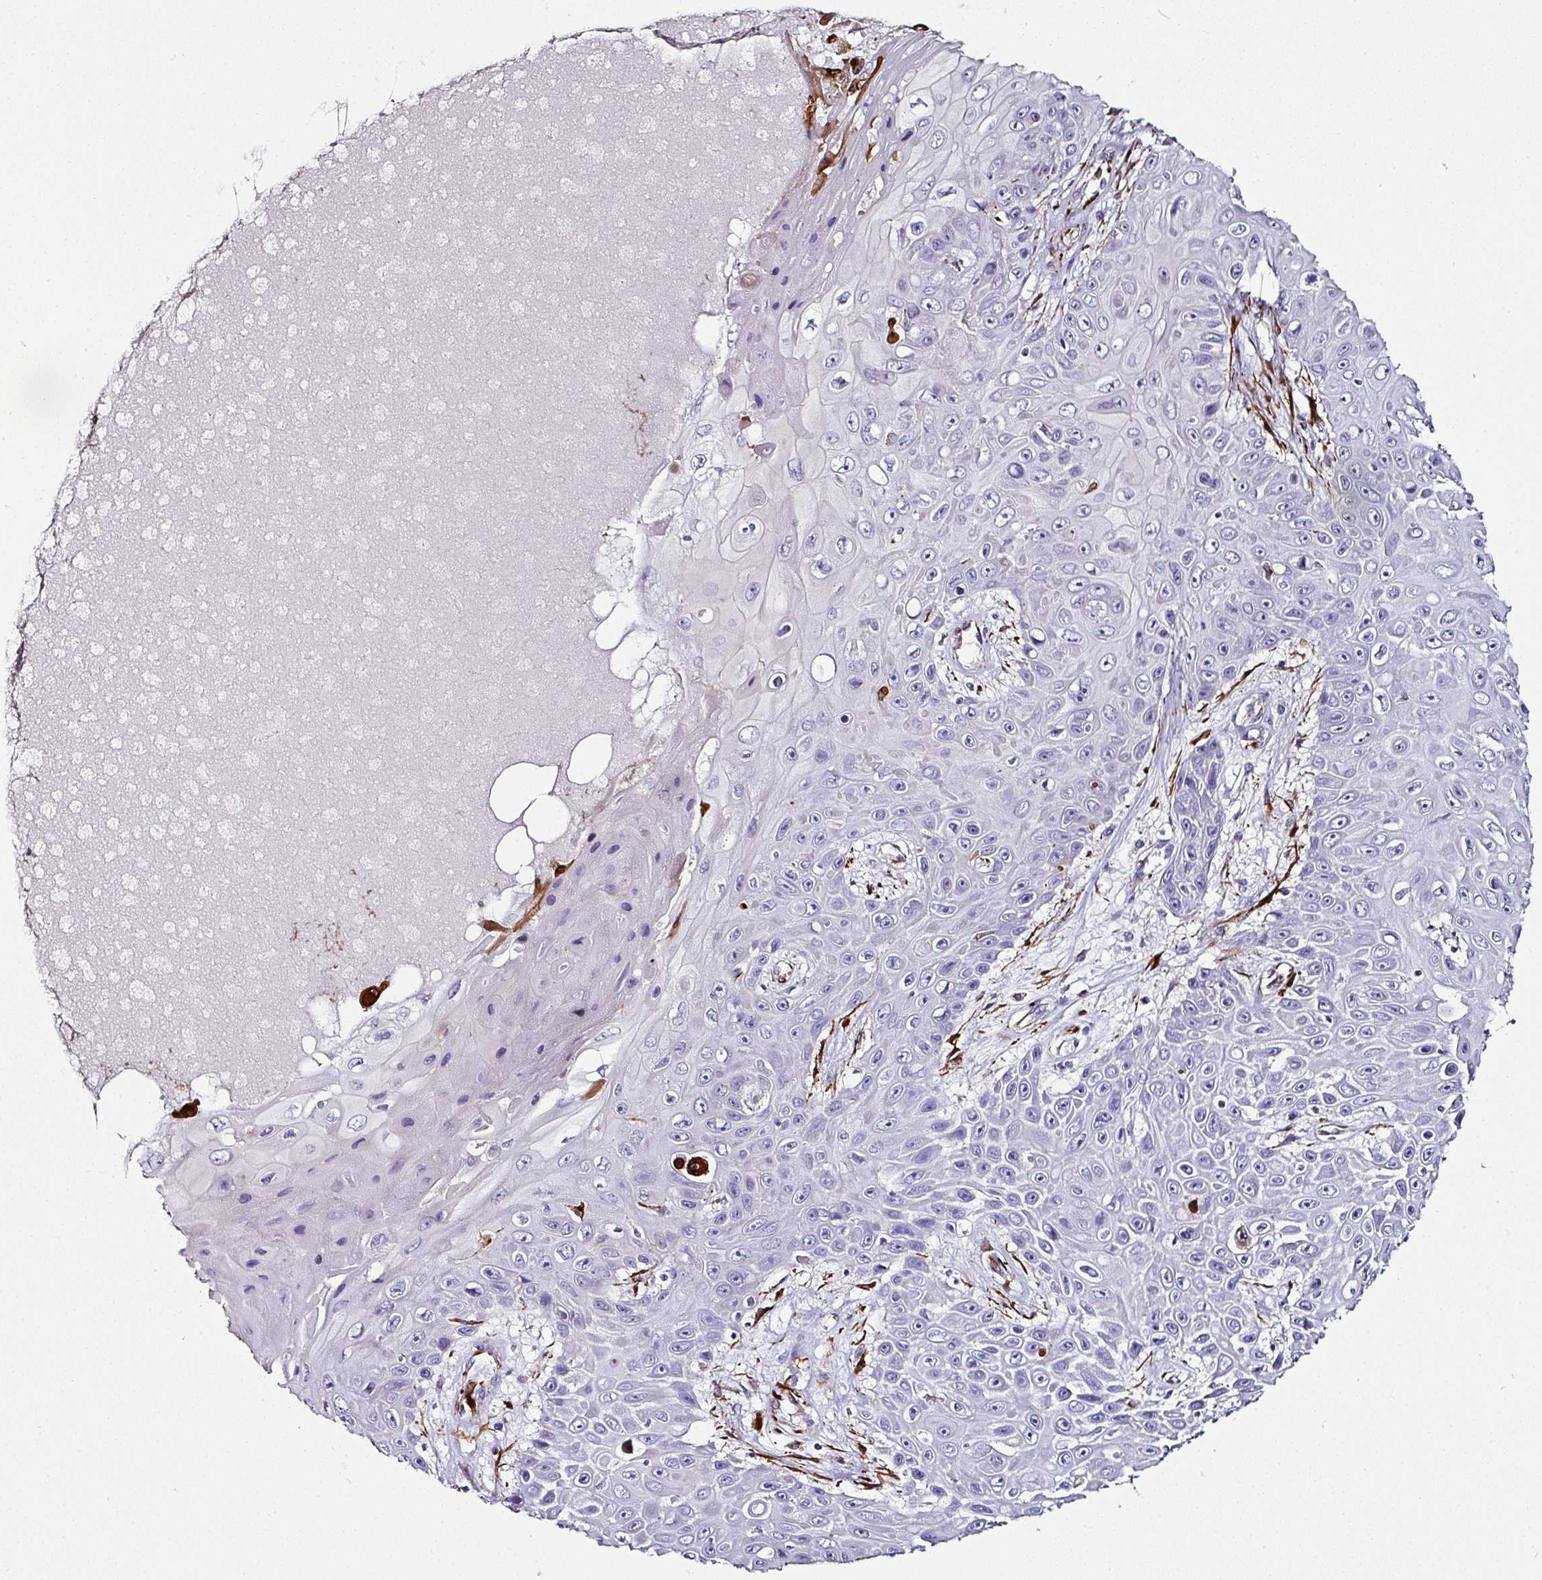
{"staining": {"intensity": "negative", "quantity": "none", "location": "none"}, "tissue": "skin cancer", "cell_type": "Tumor cells", "image_type": "cancer", "snomed": [{"axis": "morphology", "description": "Squamous cell carcinoma, NOS"}, {"axis": "topography", "description": "Skin"}], "caption": "Immunohistochemistry (IHC) photomicrograph of skin cancer (squamous cell carcinoma) stained for a protein (brown), which demonstrates no positivity in tumor cells.", "gene": "TMPRSS9", "patient": {"sex": "male", "age": 82}}